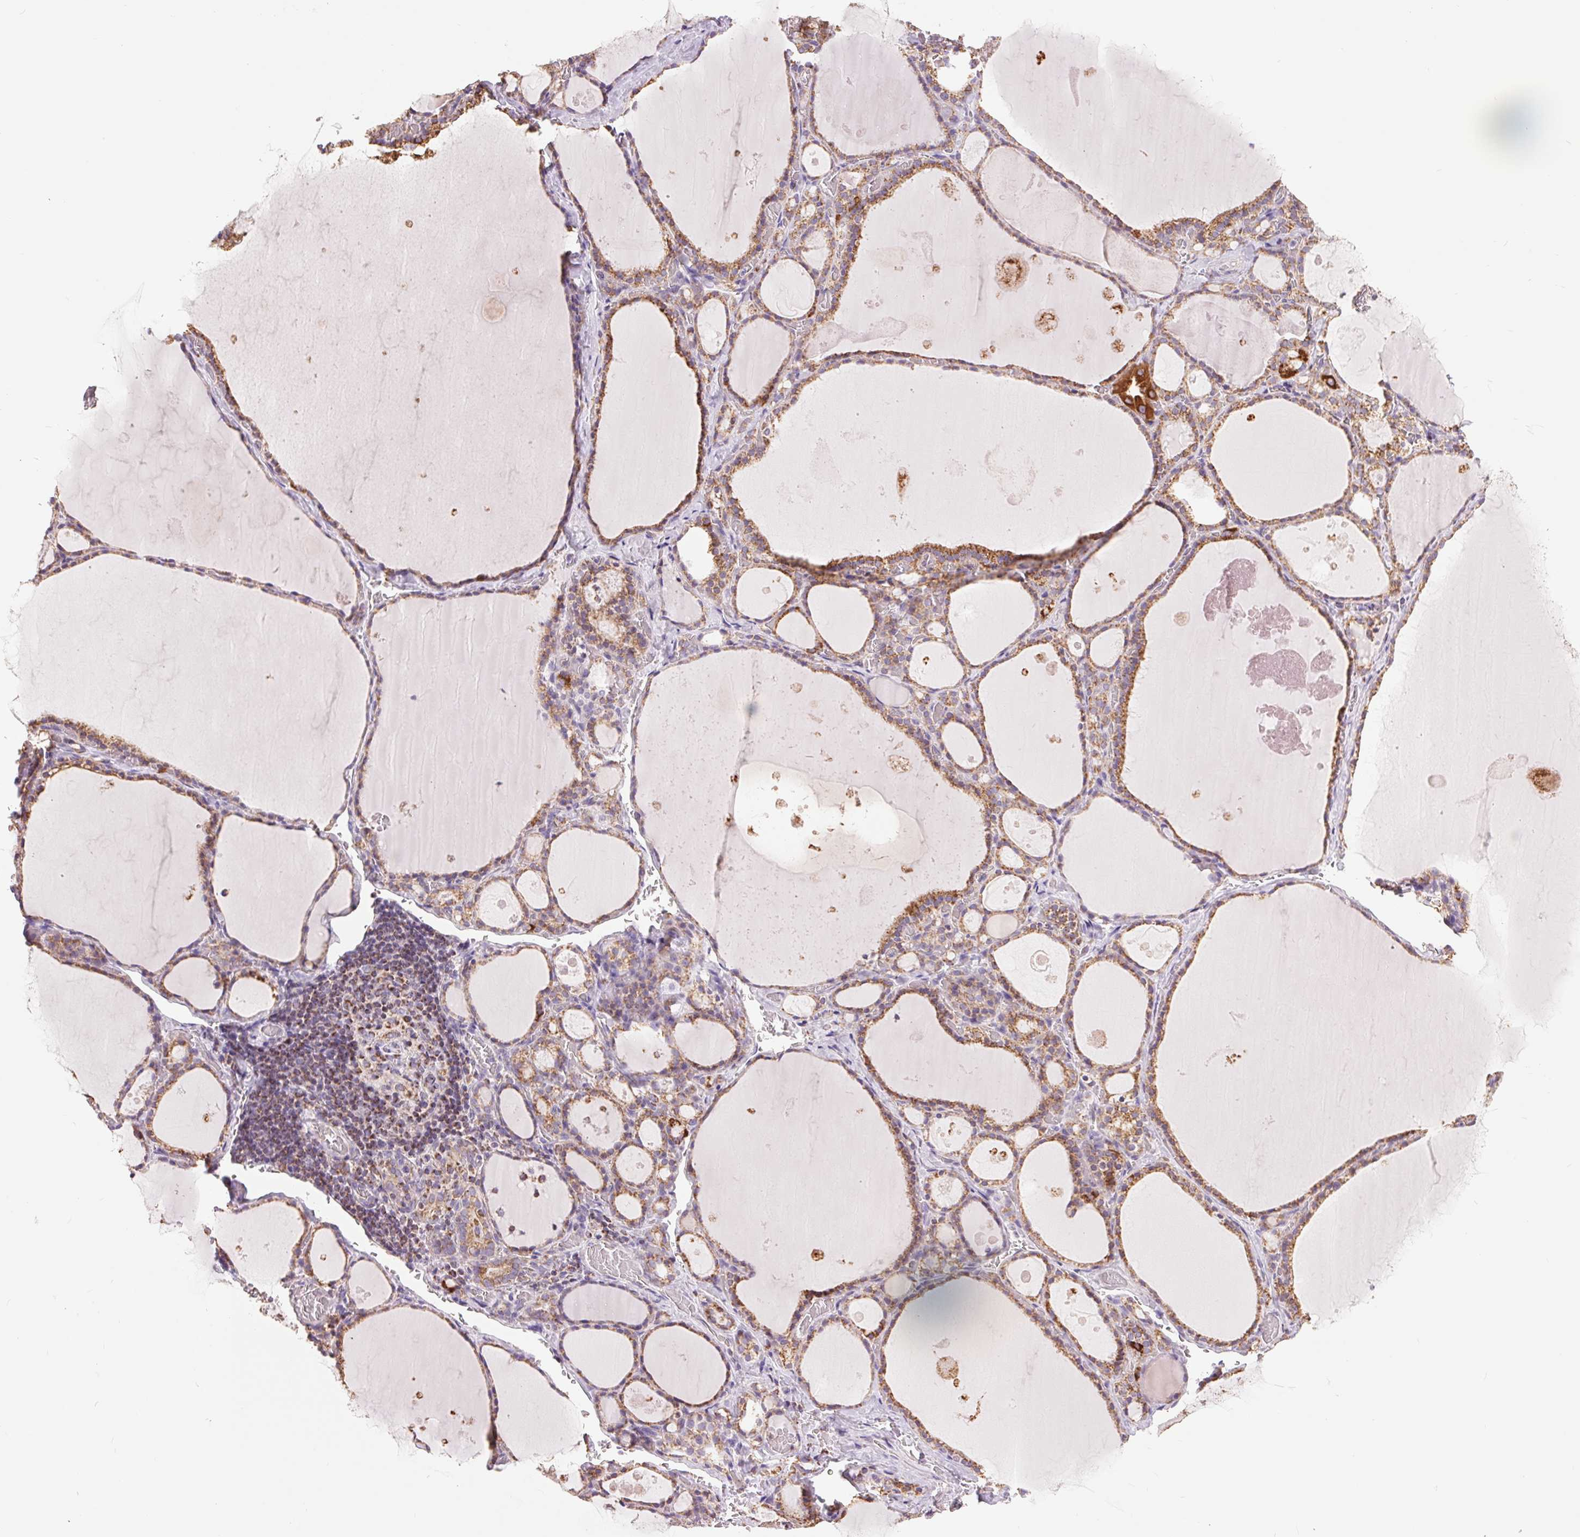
{"staining": {"intensity": "moderate", "quantity": ">75%", "location": "cytoplasmic/membranous"}, "tissue": "thyroid gland", "cell_type": "Glandular cells", "image_type": "normal", "snomed": [{"axis": "morphology", "description": "Normal tissue, NOS"}, {"axis": "topography", "description": "Thyroid gland"}], "caption": "Glandular cells reveal medium levels of moderate cytoplasmic/membranous positivity in approximately >75% of cells in normal human thyroid gland.", "gene": "ATP5PB", "patient": {"sex": "male", "age": 56}}